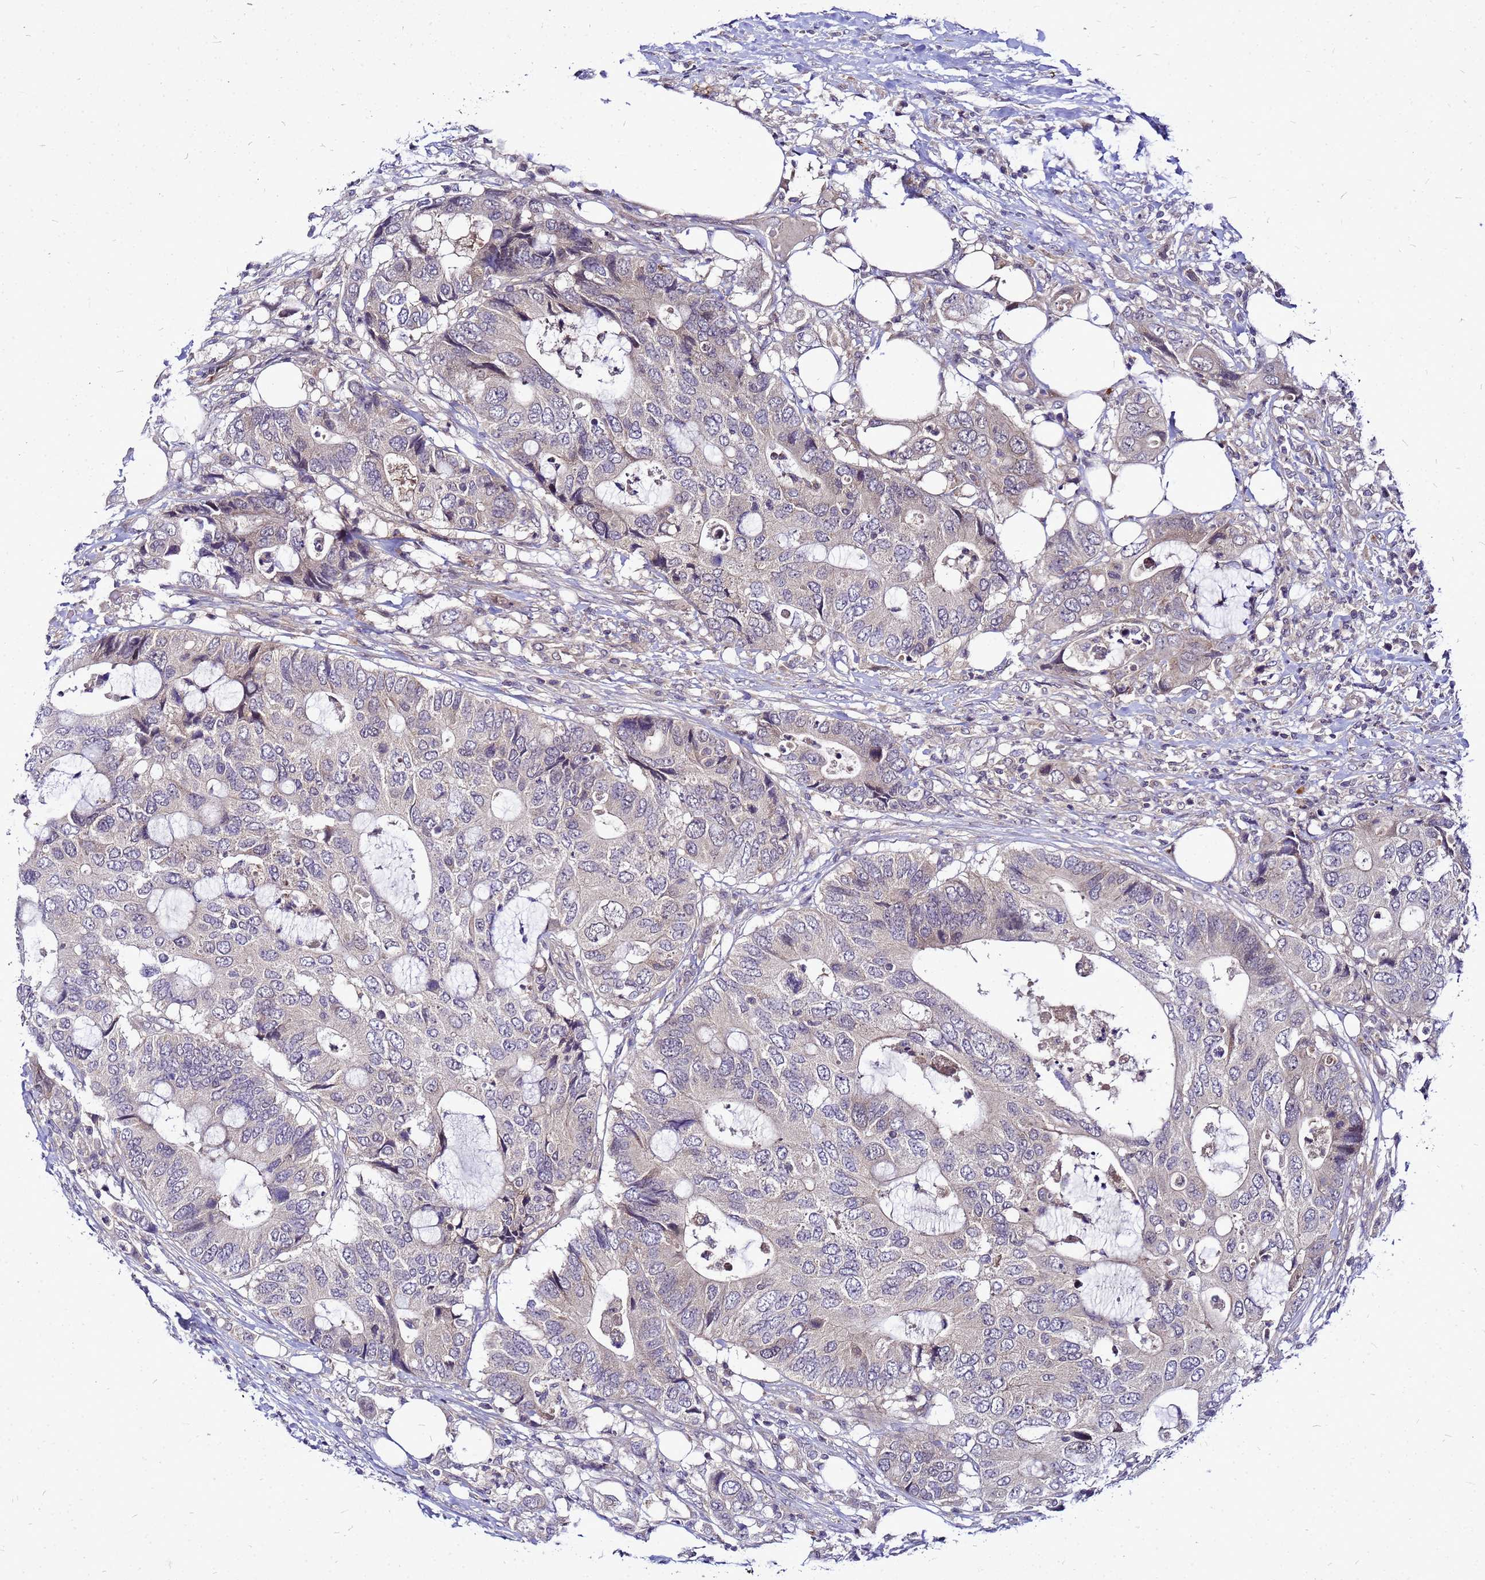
{"staining": {"intensity": "negative", "quantity": "none", "location": "none"}, "tissue": "colorectal cancer", "cell_type": "Tumor cells", "image_type": "cancer", "snomed": [{"axis": "morphology", "description": "Adenocarcinoma, NOS"}, {"axis": "topography", "description": "Colon"}], "caption": "This is an IHC histopathology image of colorectal adenocarcinoma. There is no staining in tumor cells.", "gene": "SAT1", "patient": {"sex": "male", "age": 71}}